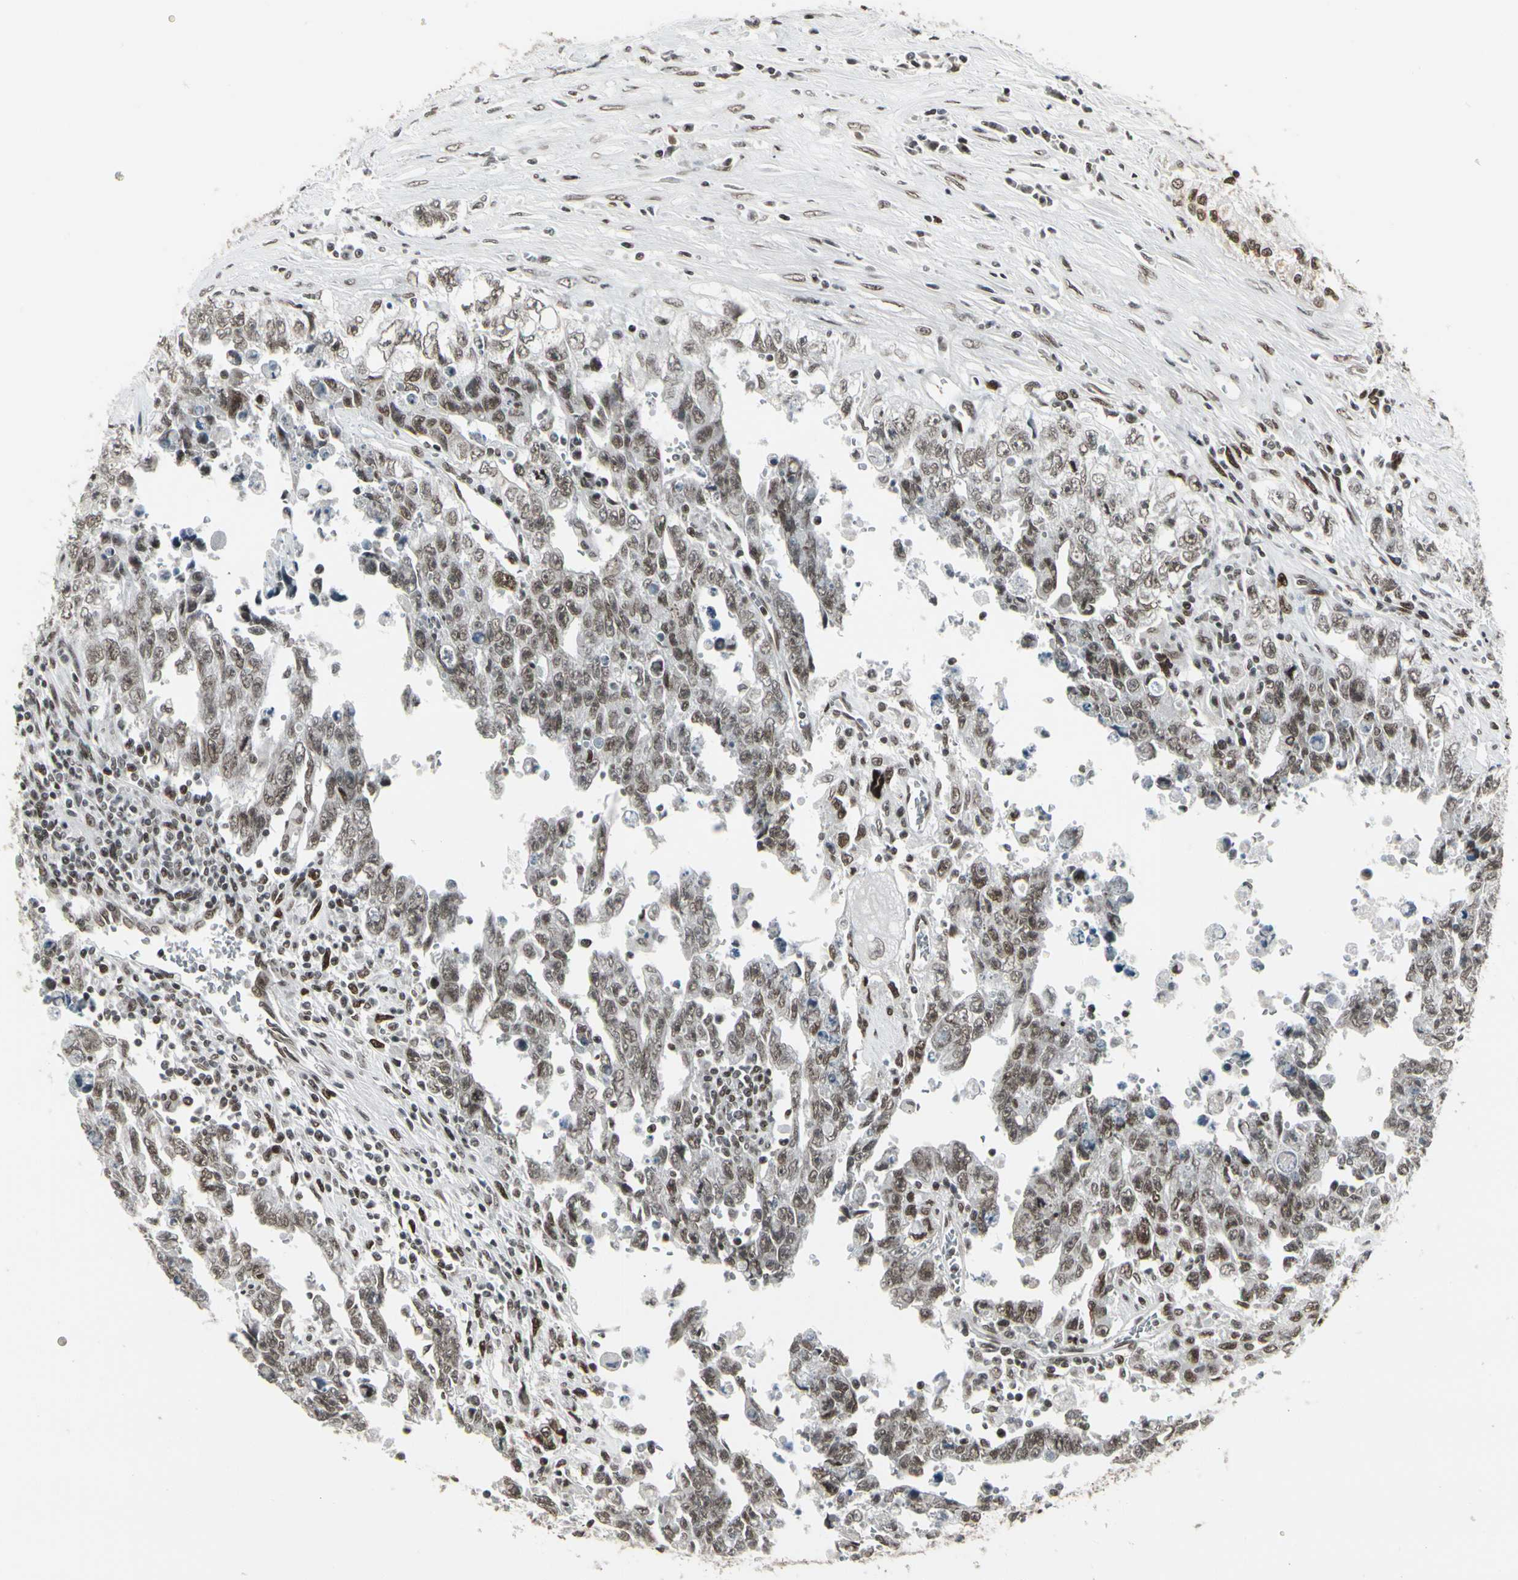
{"staining": {"intensity": "strong", "quantity": ">75%", "location": "nuclear"}, "tissue": "testis cancer", "cell_type": "Tumor cells", "image_type": "cancer", "snomed": [{"axis": "morphology", "description": "Carcinoma, Embryonal, NOS"}, {"axis": "topography", "description": "Testis"}], "caption": "Testis cancer was stained to show a protein in brown. There is high levels of strong nuclear expression in approximately >75% of tumor cells.", "gene": "HMG20A", "patient": {"sex": "male", "age": 28}}